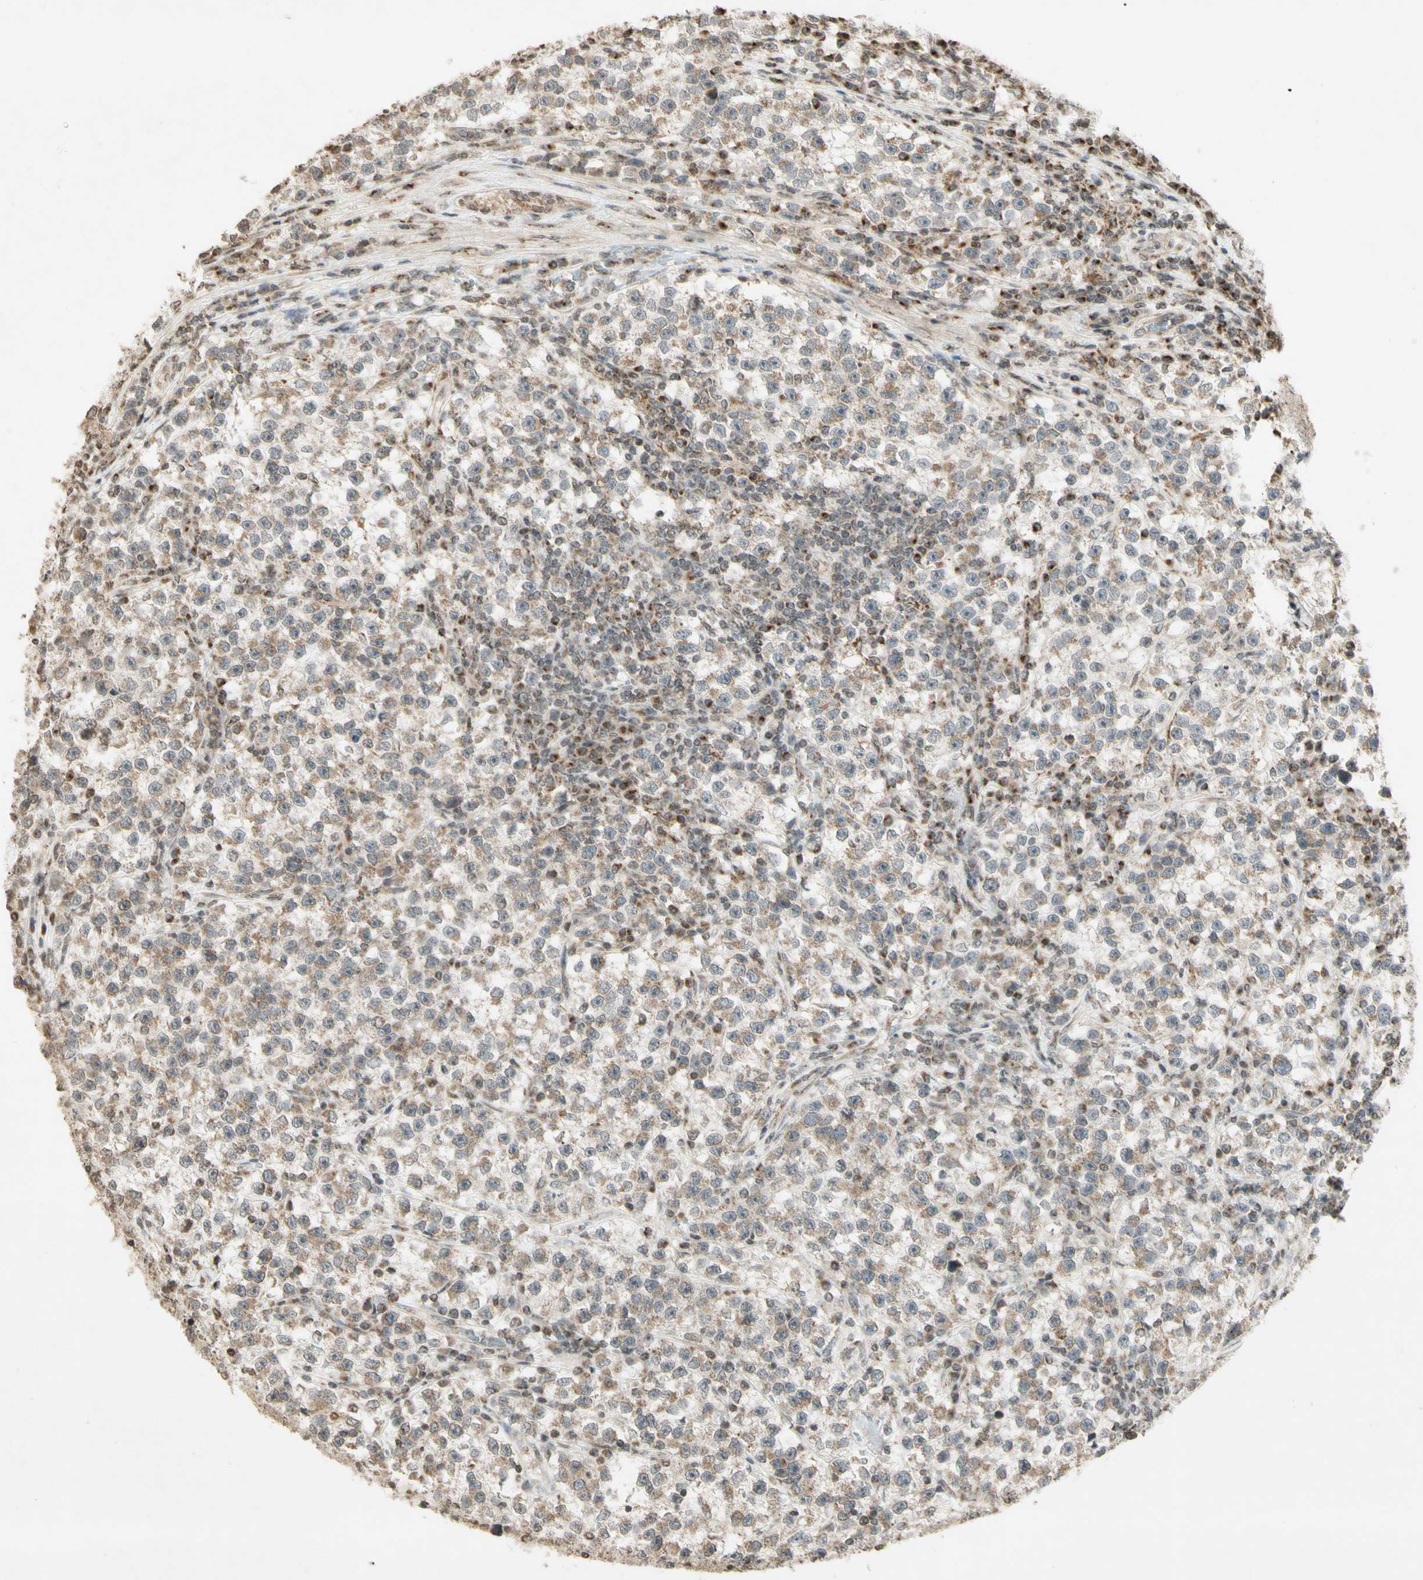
{"staining": {"intensity": "weak", "quantity": ">75%", "location": "cytoplasmic/membranous"}, "tissue": "testis cancer", "cell_type": "Tumor cells", "image_type": "cancer", "snomed": [{"axis": "morphology", "description": "Seminoma, NOS"}, {"axis": "topography", "description": "Testis"}], "caption": "Weak cytoplasmic/membranous protein positivity is seen in about >75% of tumor cells in testis cancer. Ihc stains the protein of interest in brown and the nuclei are stained blue.", "gene": "CCNI", "patient": {"sex": "male", "age": 22}}